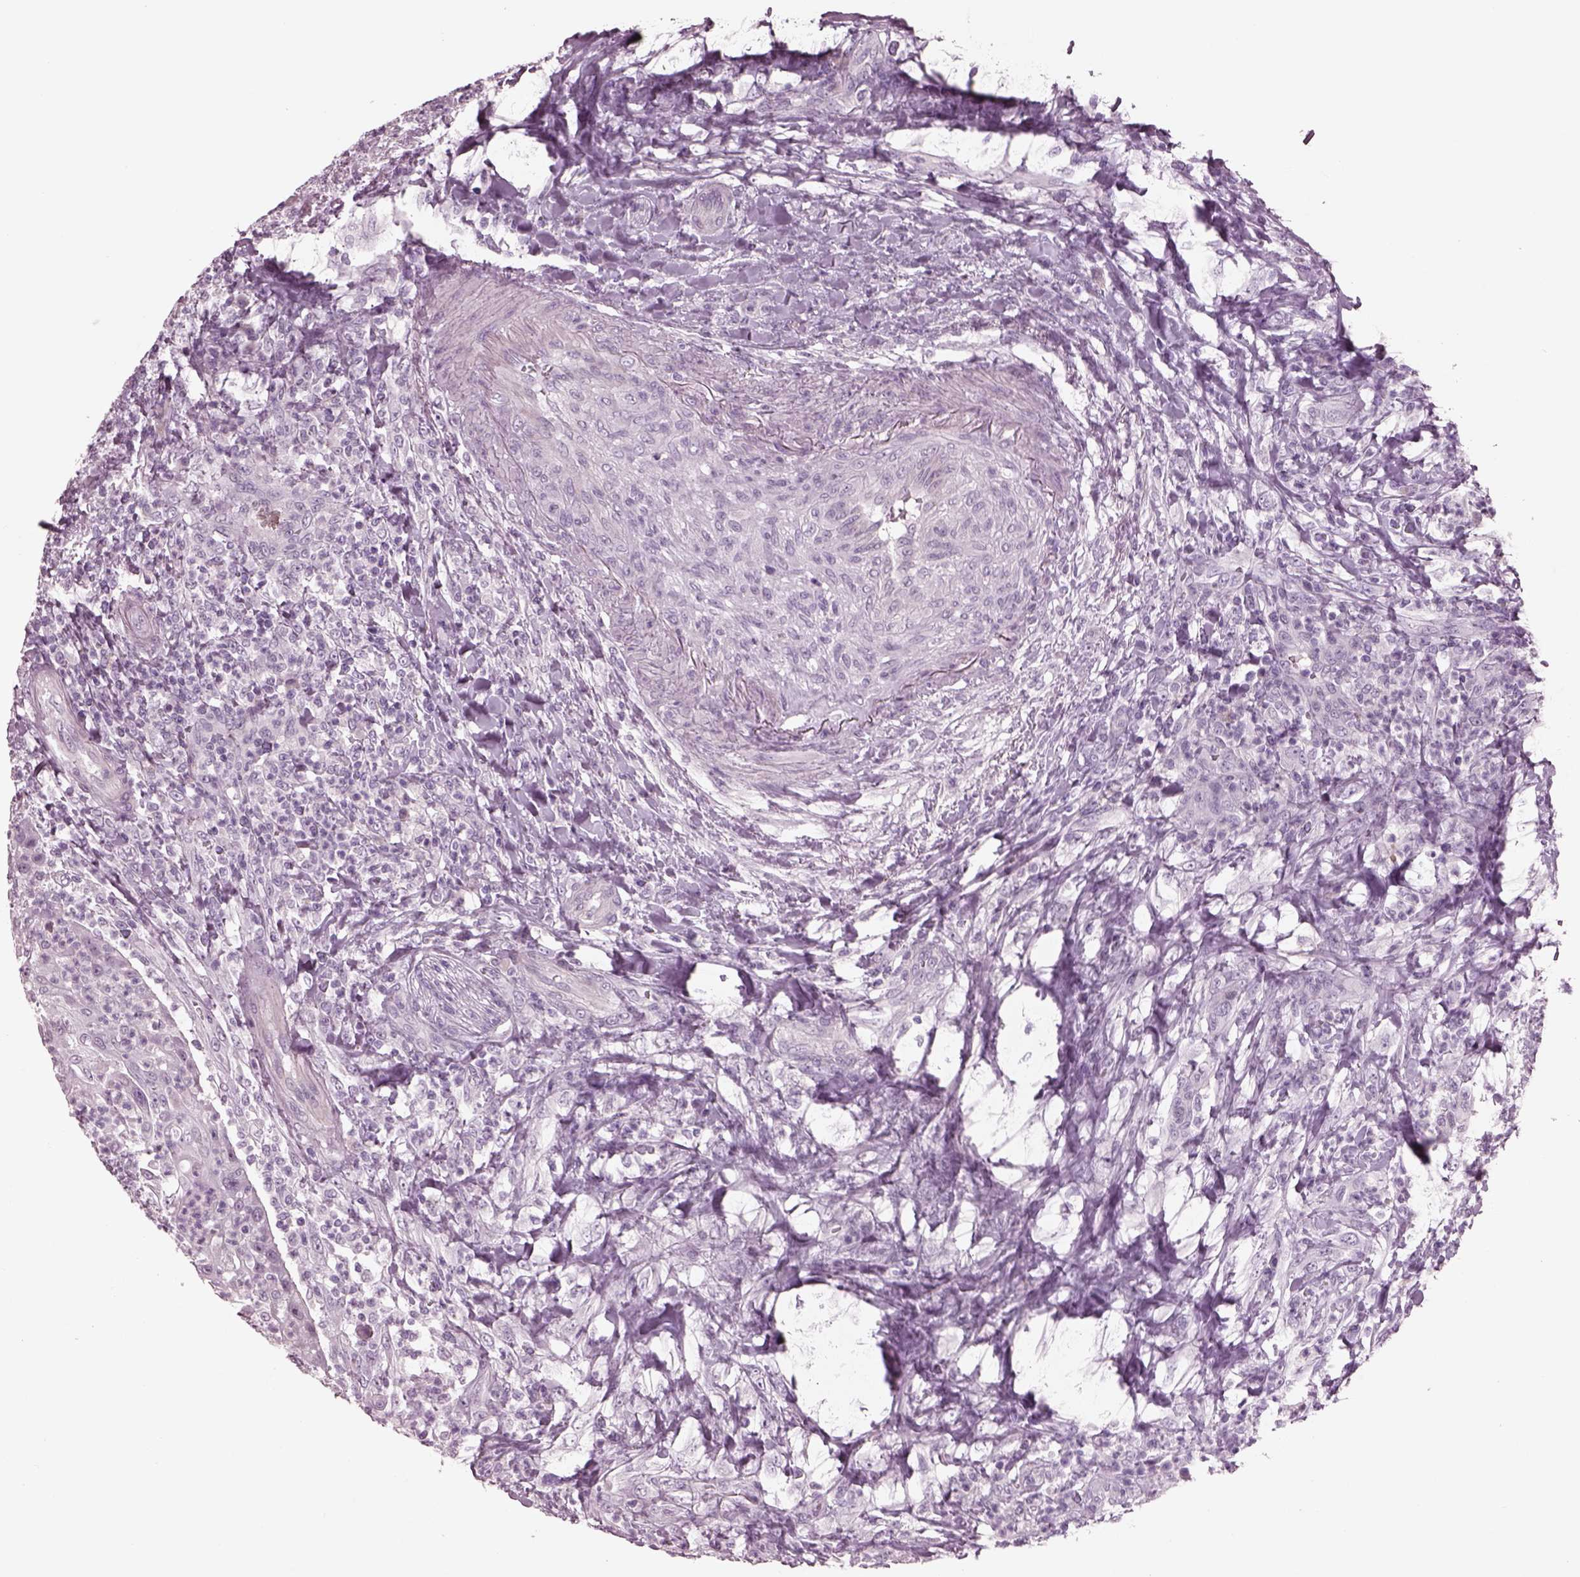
{"staining": {"intensity": "negative", "quantity": "none", "location": "none"}, "tissue": "head and neck cancer", "cell_type": "Tumor cells", "image_type": "cancer", "snomed": [{"axis": "morphology", "description": "Squamous cell carcinoma, NOS"}, {"axis": "topography", "description": "Head-Neck"}], "caption": "A high-resolution micrograph shows immunohistochemistry staining of squamous cell carcinoma (head and neck), which displays no significant staining in tumor cells.", "gene": "CYLC1", "patient": {"sex": "male", "age": 69}}